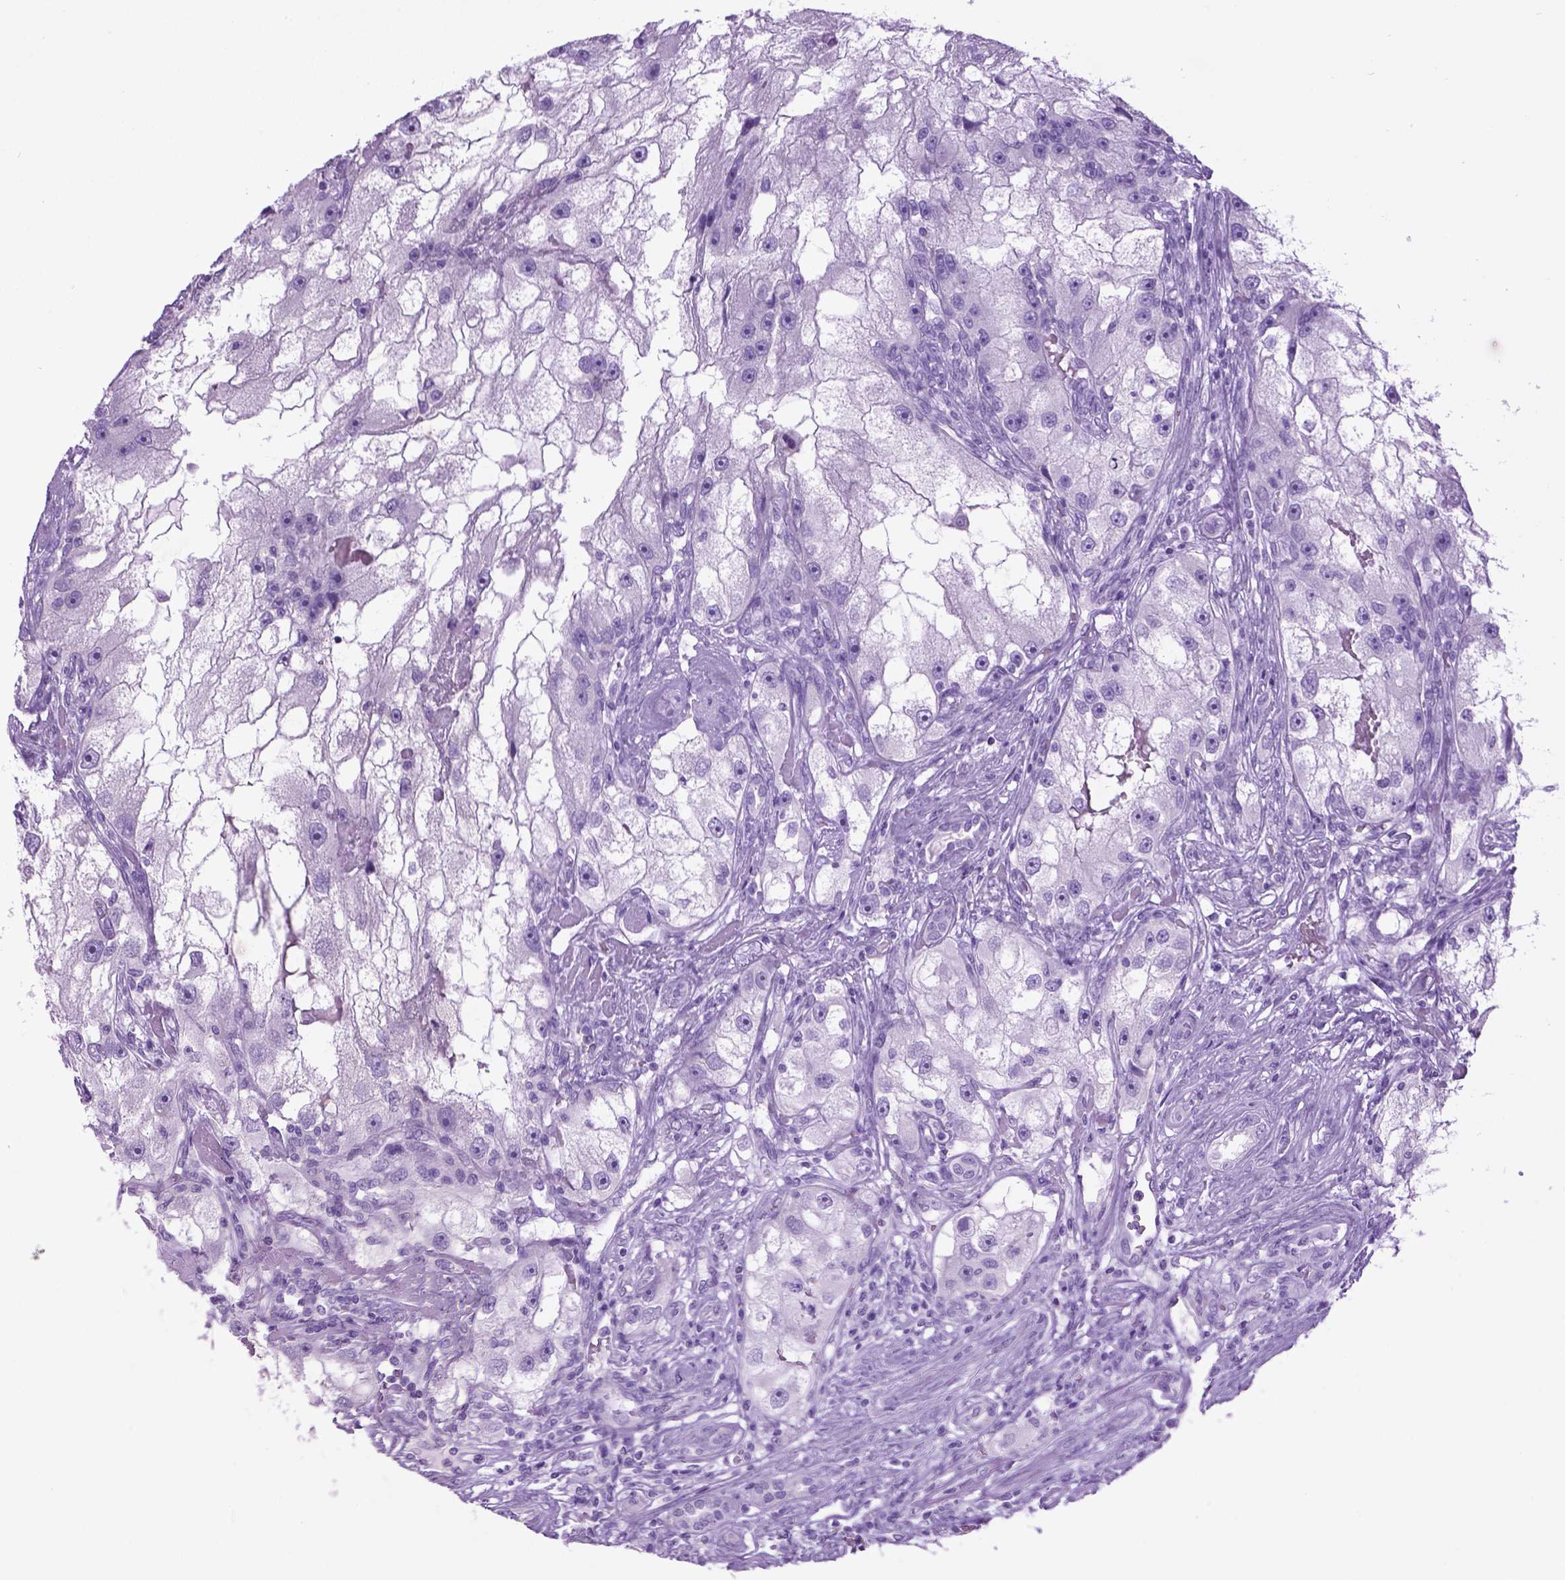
{"staining": {"intensity": "negative", "quantity": "none", "location": "none"}, "tissue": "renal cancer", "cell_type": "Tumor cells", "image_type": "cancer", "snomed": [{"axis": "morphology", "description": "Adenocarcinoma, NOS"}, {"axis": "topography", "description": "Kidney"}], "caption": "This is a image of immunohistochemistry staining of renal cancer, which shows no expression in tumor cells. (DAB (3,3'-diaminobenzidine) immunohistochemistry (IHC) with hematoxylin counter stain).", "gene": "LELP1", "patient": {"sex": "male", "age": 63}}